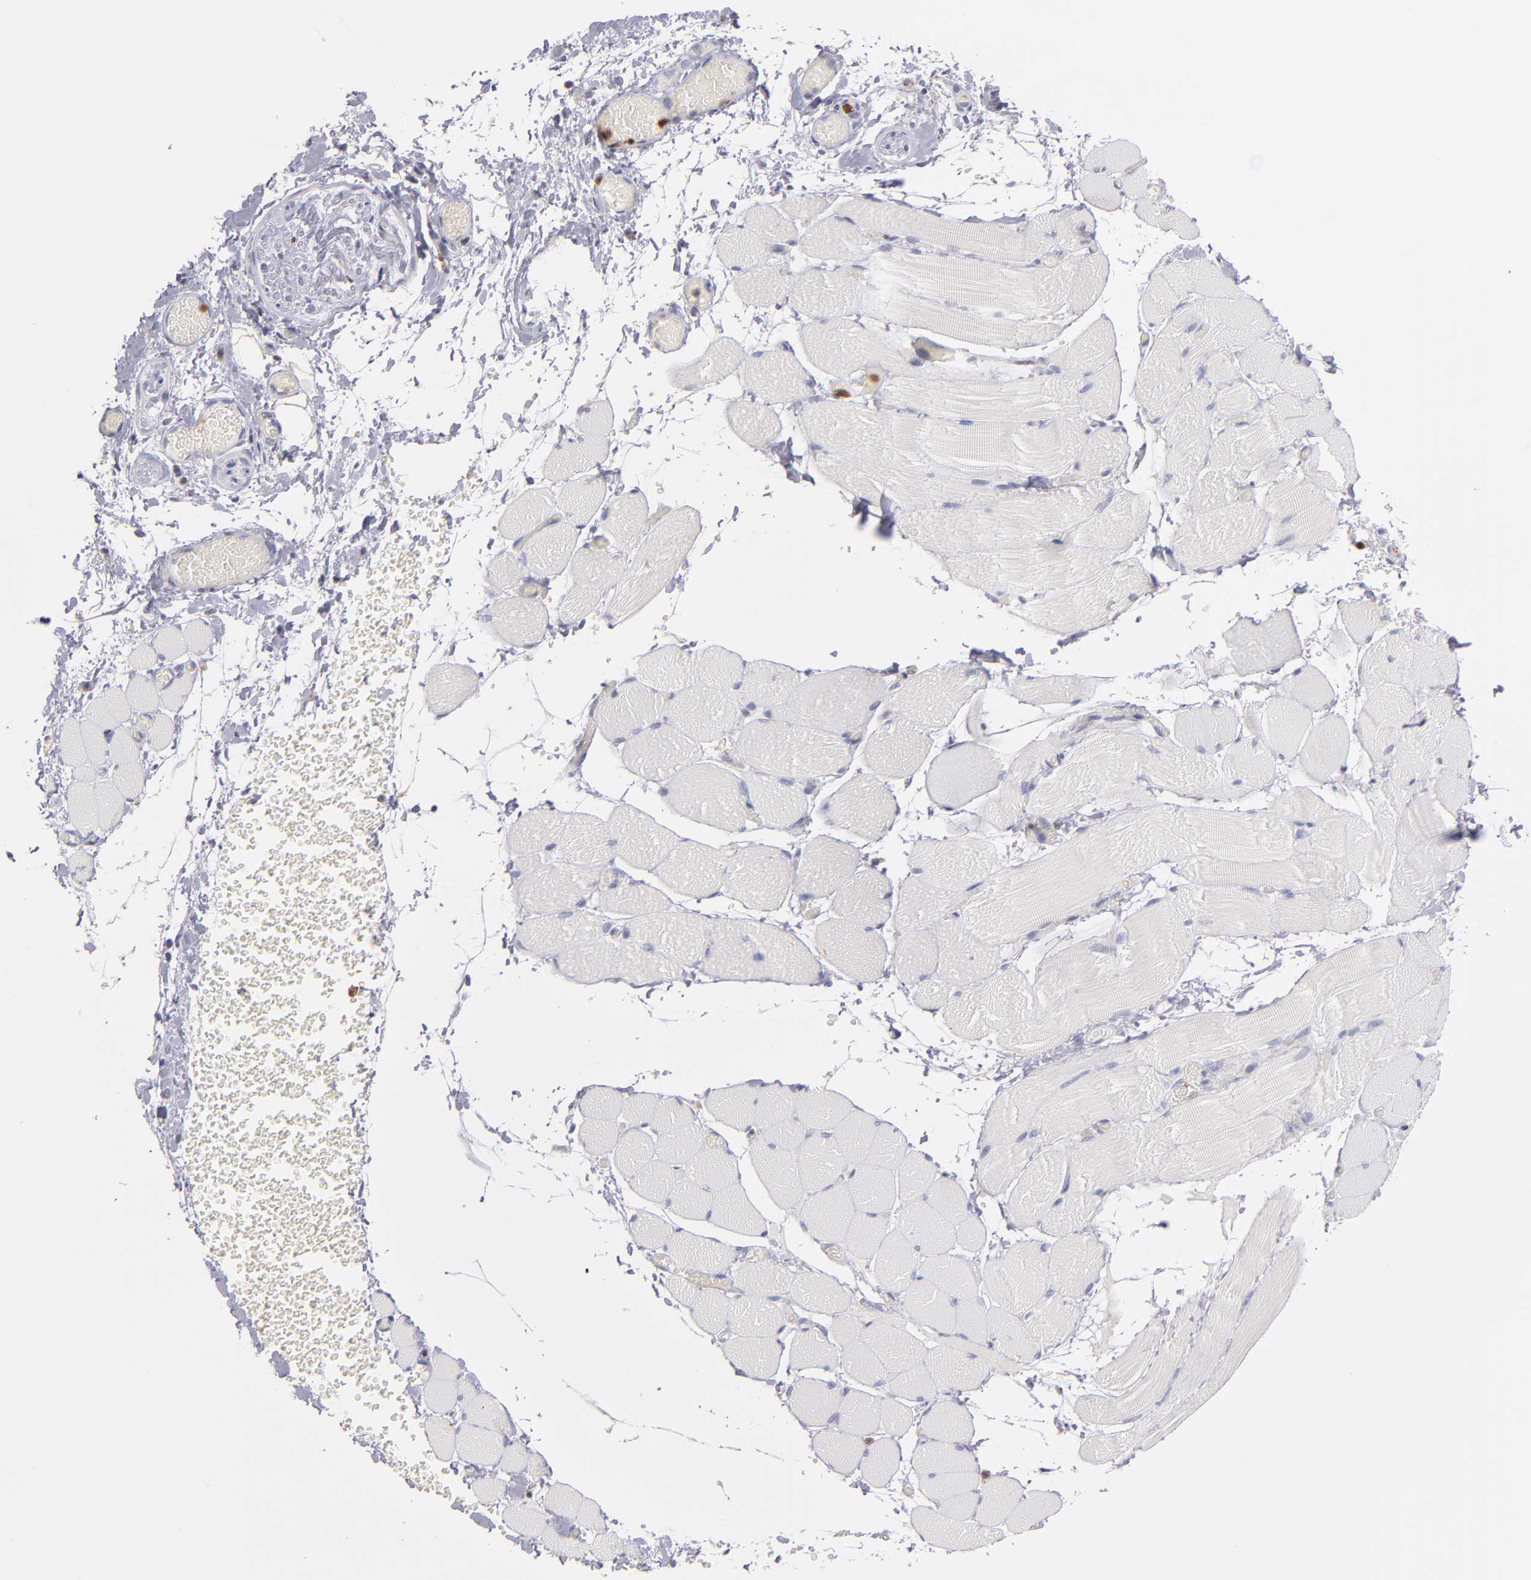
{"staining": {"intensity": "negative", "quantity": "none", "location": "none"}, "tissue": "skeletal muscle", "cell_type": "Myocytes", "image_type": "normal", "snomed": [{"axis": "morphology", "description": "Normal tissue, NOS"}, {"axis": "topography", "description": "Skeletal muscle"}, {"axis": "topography", "description": "Soft tissue"}], "caption": "This micrograph is of normal skeletal muscle stained with IHC to label a protein in brown with the nuclei are counter-stained blue. There is no staining in myocytes. (Stains: DAB IHC with hematoxylin counter stain, Microscopy: brightfield microscopy at high magnification).", "gene": "PRKCD", "patient": {"sex": "female", "age": 58}}